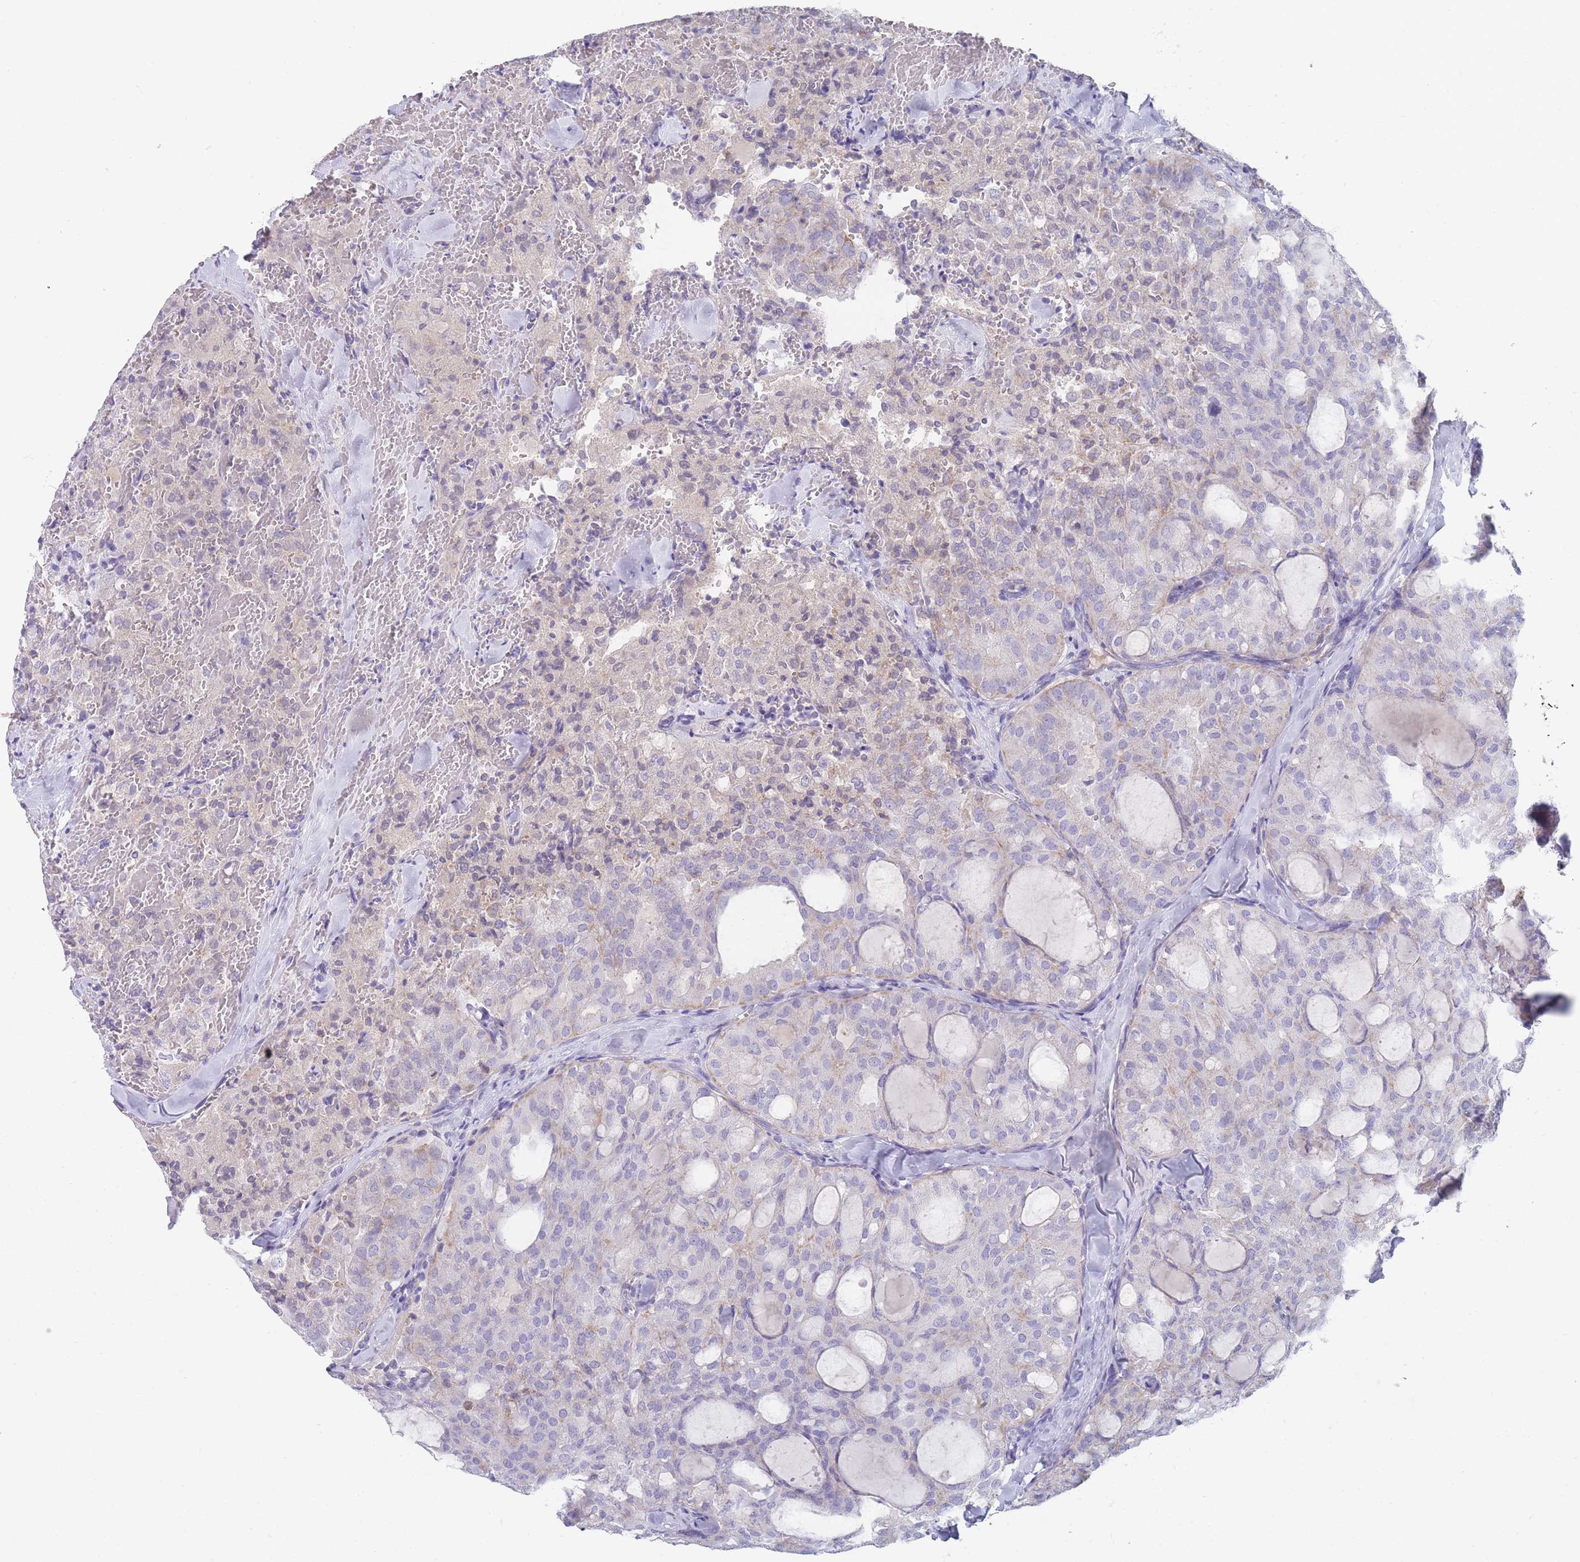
{"staining": {"intensity": "negative", "quantity": "none", "location": "none"}, "tissue": "thyroid cancer", "cell_type": "Tumor cells", "image_type": "cancer", "snomed": [{"axis": "morphology", "description": "Follicular adenoma carcinoma, NOS"}, {"axis": "topography", "description": "Thyroid gland"}], "caption": "Protein analysis of thyroid cancer shows no significant staining in tumor cells.", "gene": "MRPS14", "patient": {"sex": "male", "age": 75}}